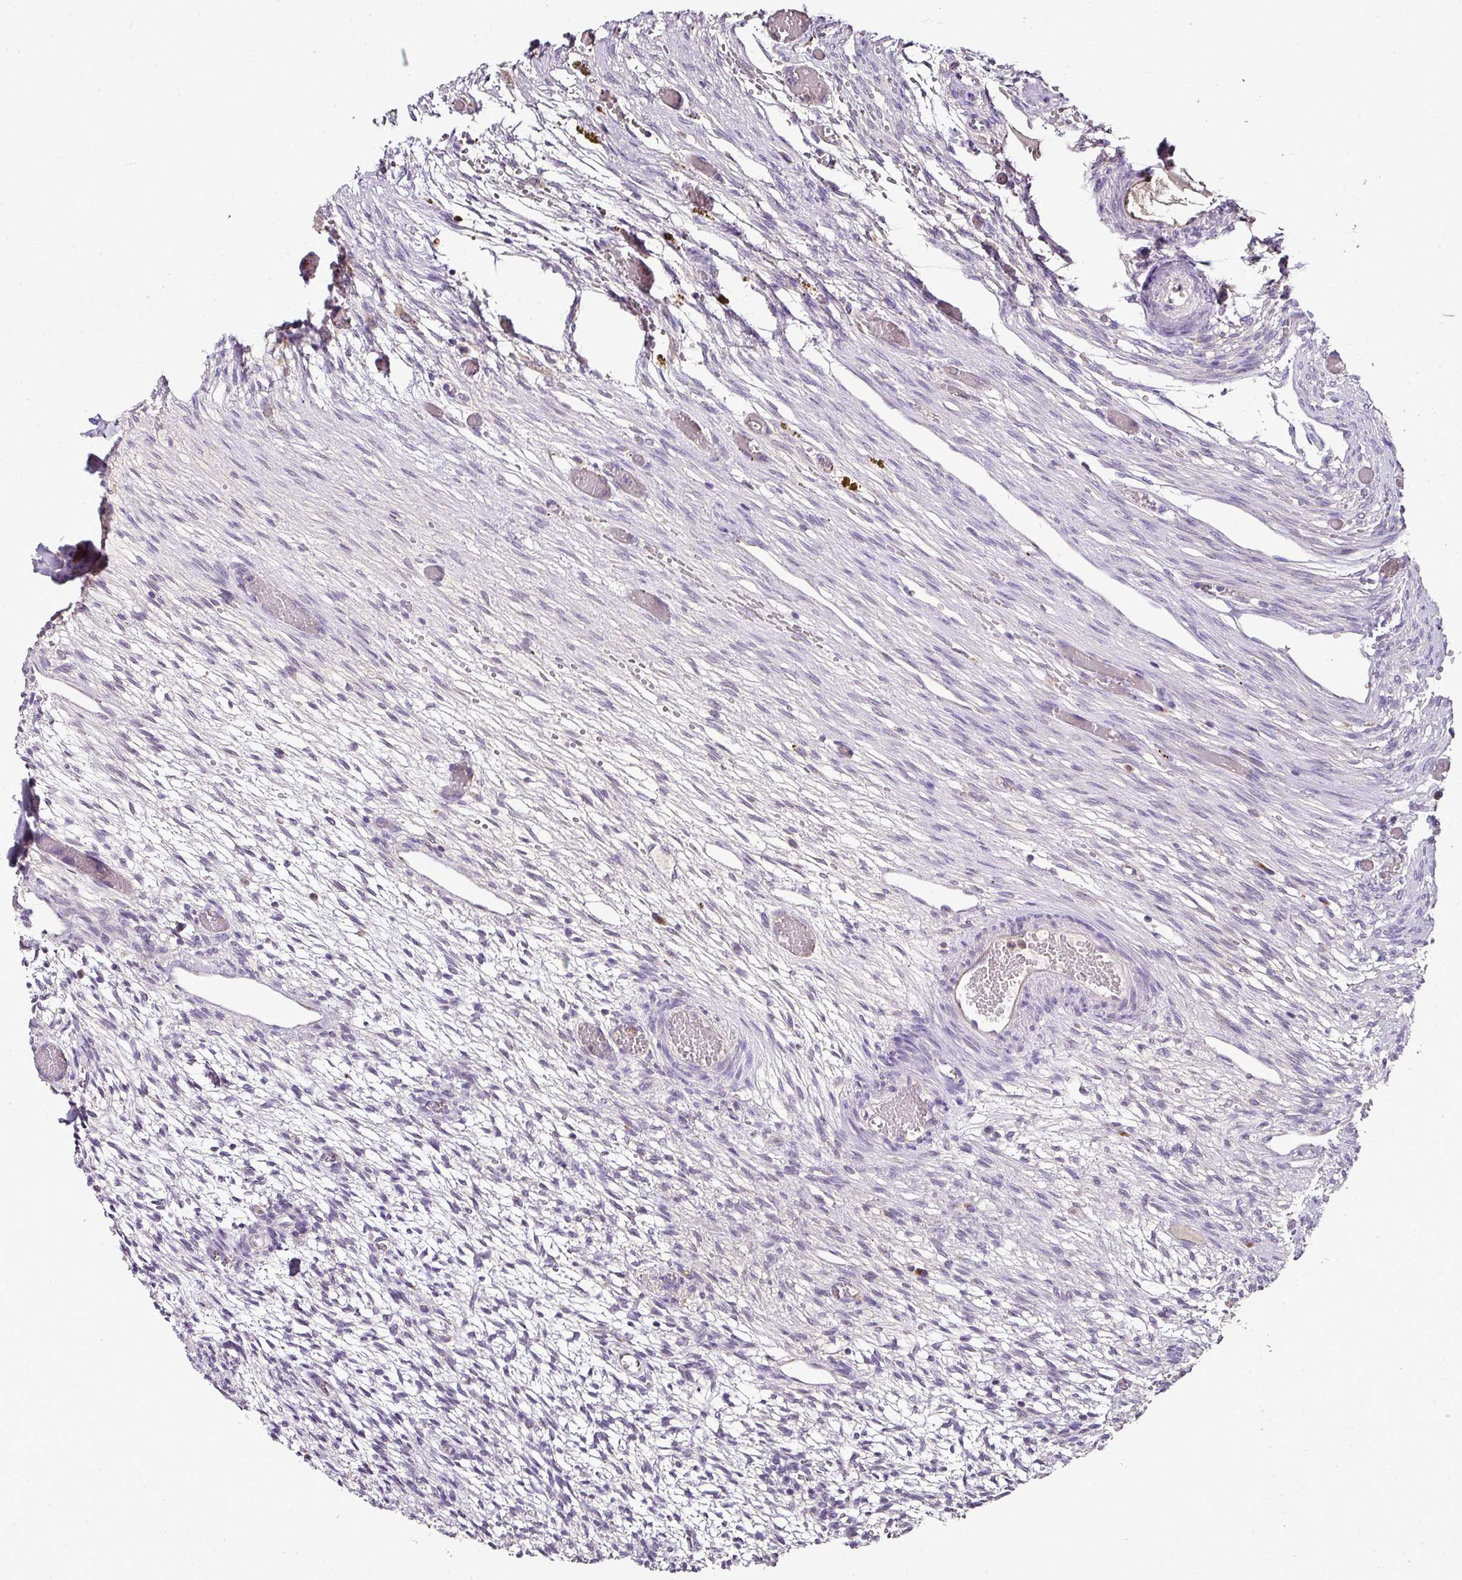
{"staining": {"intensity": "negative", "quantity": "none", "location": "none"}, "tissue": "ovary", "cell_type": "Ovarian stroma cells", "image_type": "normal", "snomed": [{"axis": "morphology", "description": "Normal tissue, NOS"}, {"axis": "topography", "description": "Ovary"}], "caption": "Image shows no protein staining in ovarian stroma cells of normal ovary.", "gene": "SKIC2", "patient": {"sex": "female", "age": 67}}